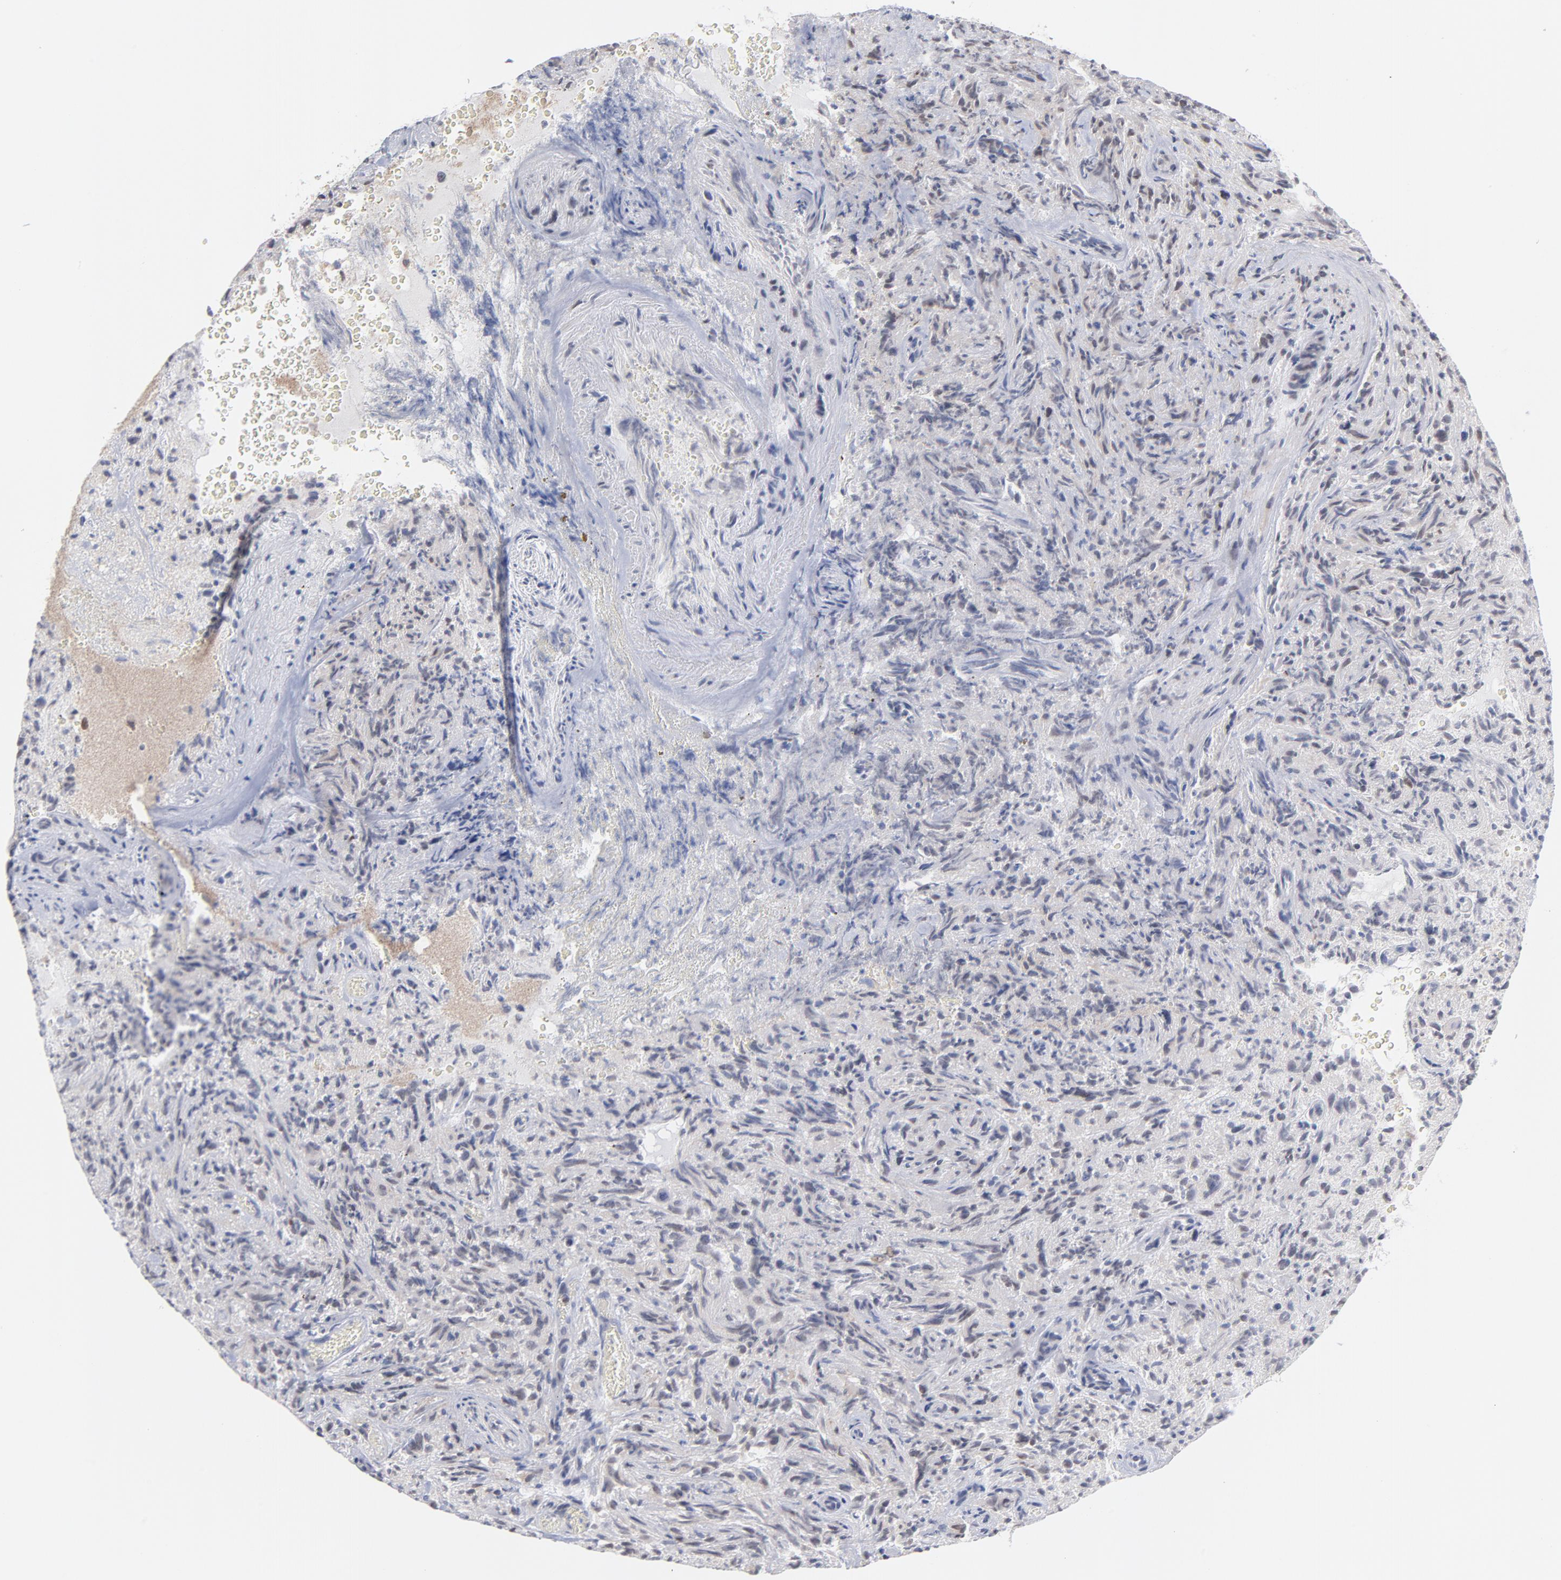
{"staining": {"intensity": "weak", "quantity": "<25%", "location": "nuclear"}, "tissue": "glioma", "cell_type": "Tumor cells", "image_type": "cancer", "snomed": [{"axis": "morphology", "description": "Normal tissue, NOS"}, {"axis": "morphology", "description": "Glioma, malignant, High grade"}, {"axis": "topography", "description": "Cerebral cortex"}], "caption": "A histopathology image of human glioma is negative for staining in tumor cells.", "gene": "OAS1", "patient": {"sex": "male", "age": 75}}